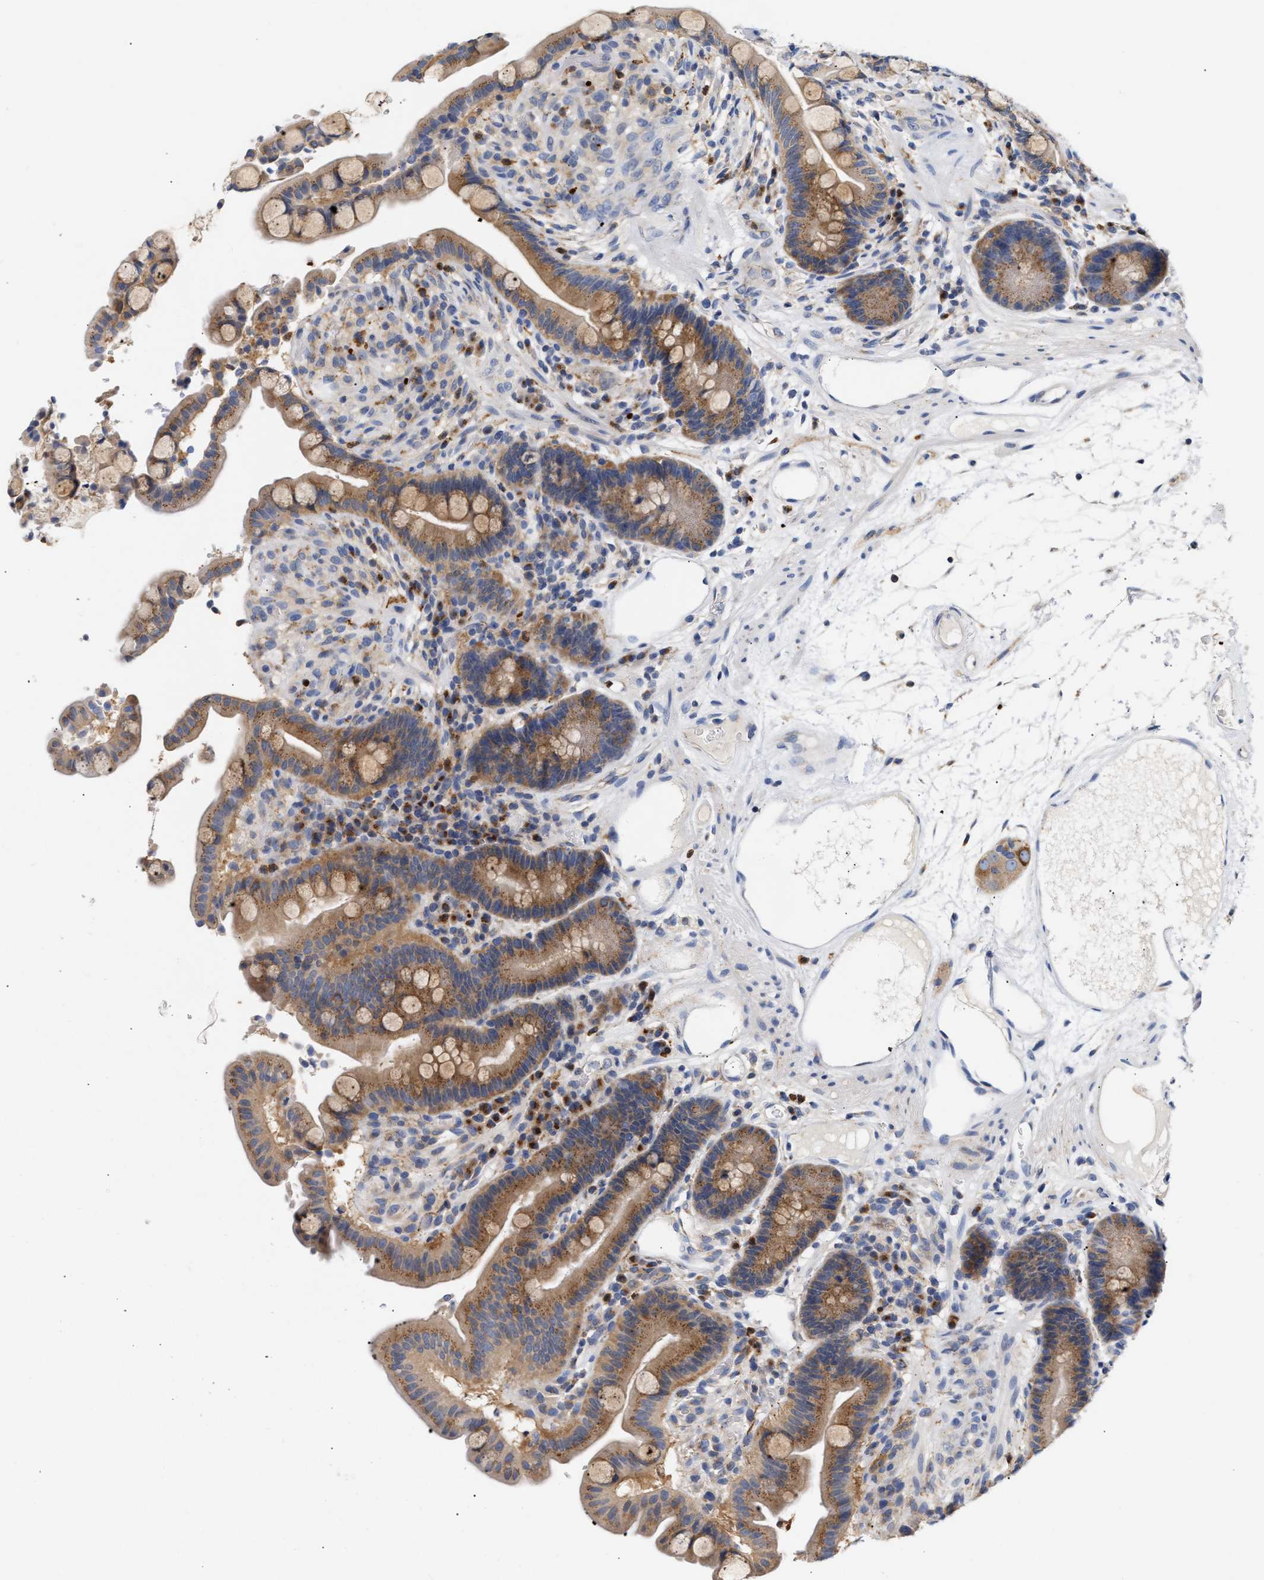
{"staining": {"intensity": "weak", "quantity": "25%-75%", "location": "cytoplasmic/membranous"}, "tissue": "colon", "cell_type": "Endothelial cells", "image_type": "normal", "snomed": [{"axis": "morphology", "description": "Normal tissue, NOS"}, {"axis": "topography", "description": "Colon"}], "caption": "A high-resolution image shows IHC staining of benign colon, which displays weak cytoplasmic/membranous expression in approximately 25%-75% of endothelial cells. Ihc stains the protein in brown and the nuclei are stained blue.", "gene": "TRIM50", "patient": {"sex": "male", "age": 73}}